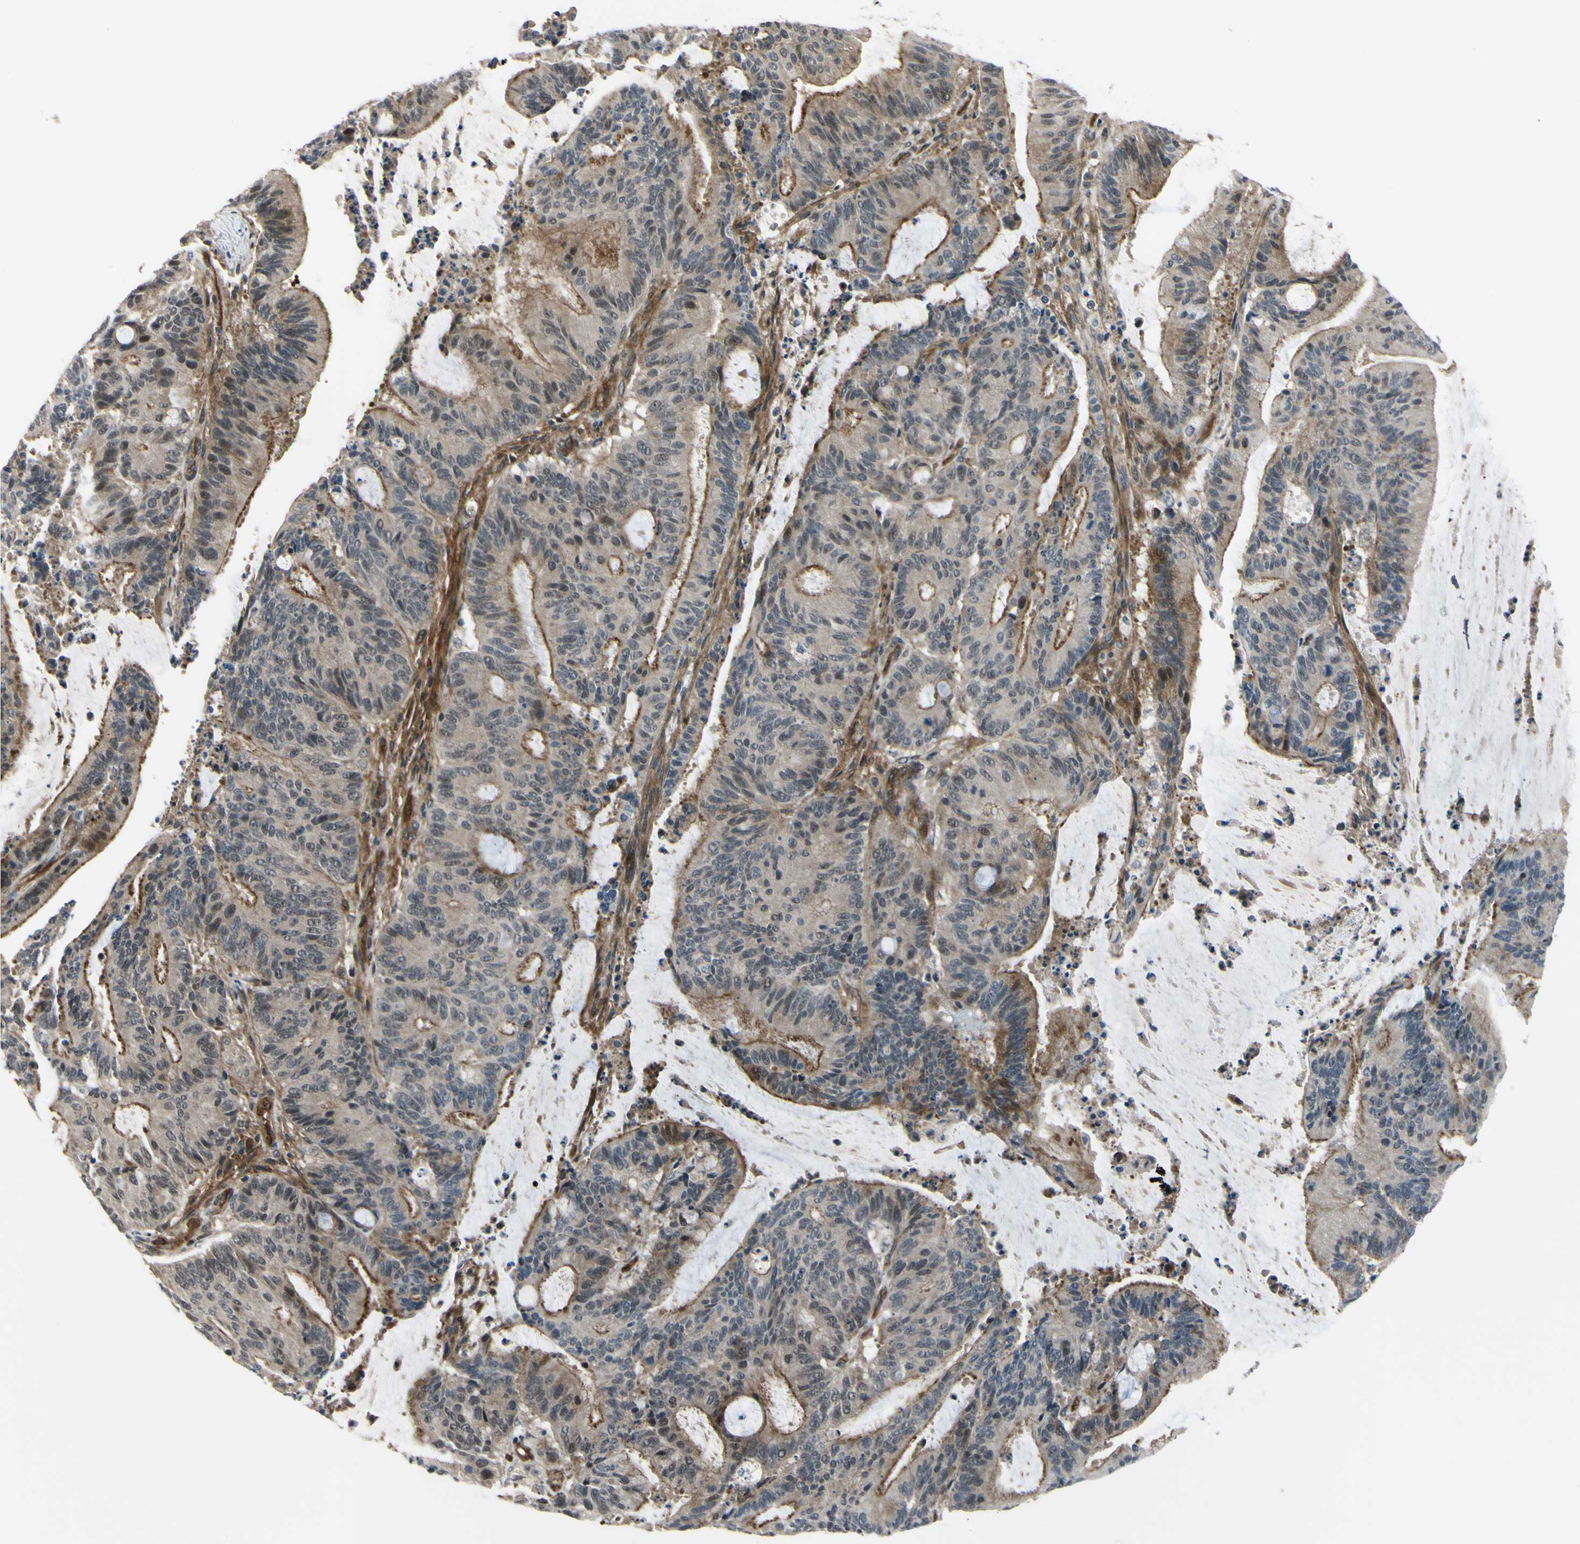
{"staining": {"intensity": "moderate", "quantity": ">75%", "location": "cytoplasmic/membranous"}, "tissue": "liver cancer", "cell_type": "Tumor cells", "image_type": "cancer", "snomed": [{"axis": "morphology", "description": "Cholangiocarcinoma"}, {"axis": "topography", "description": "Liver"}], "caption": "Immunohistochemical staining of human liver cancer demonstrates moderate cytoplasmic/membranous protein staining in approximately >75% of tumor cells.", "gene": "COMMD9", "patient": {"sex": "female", "age": 73}}